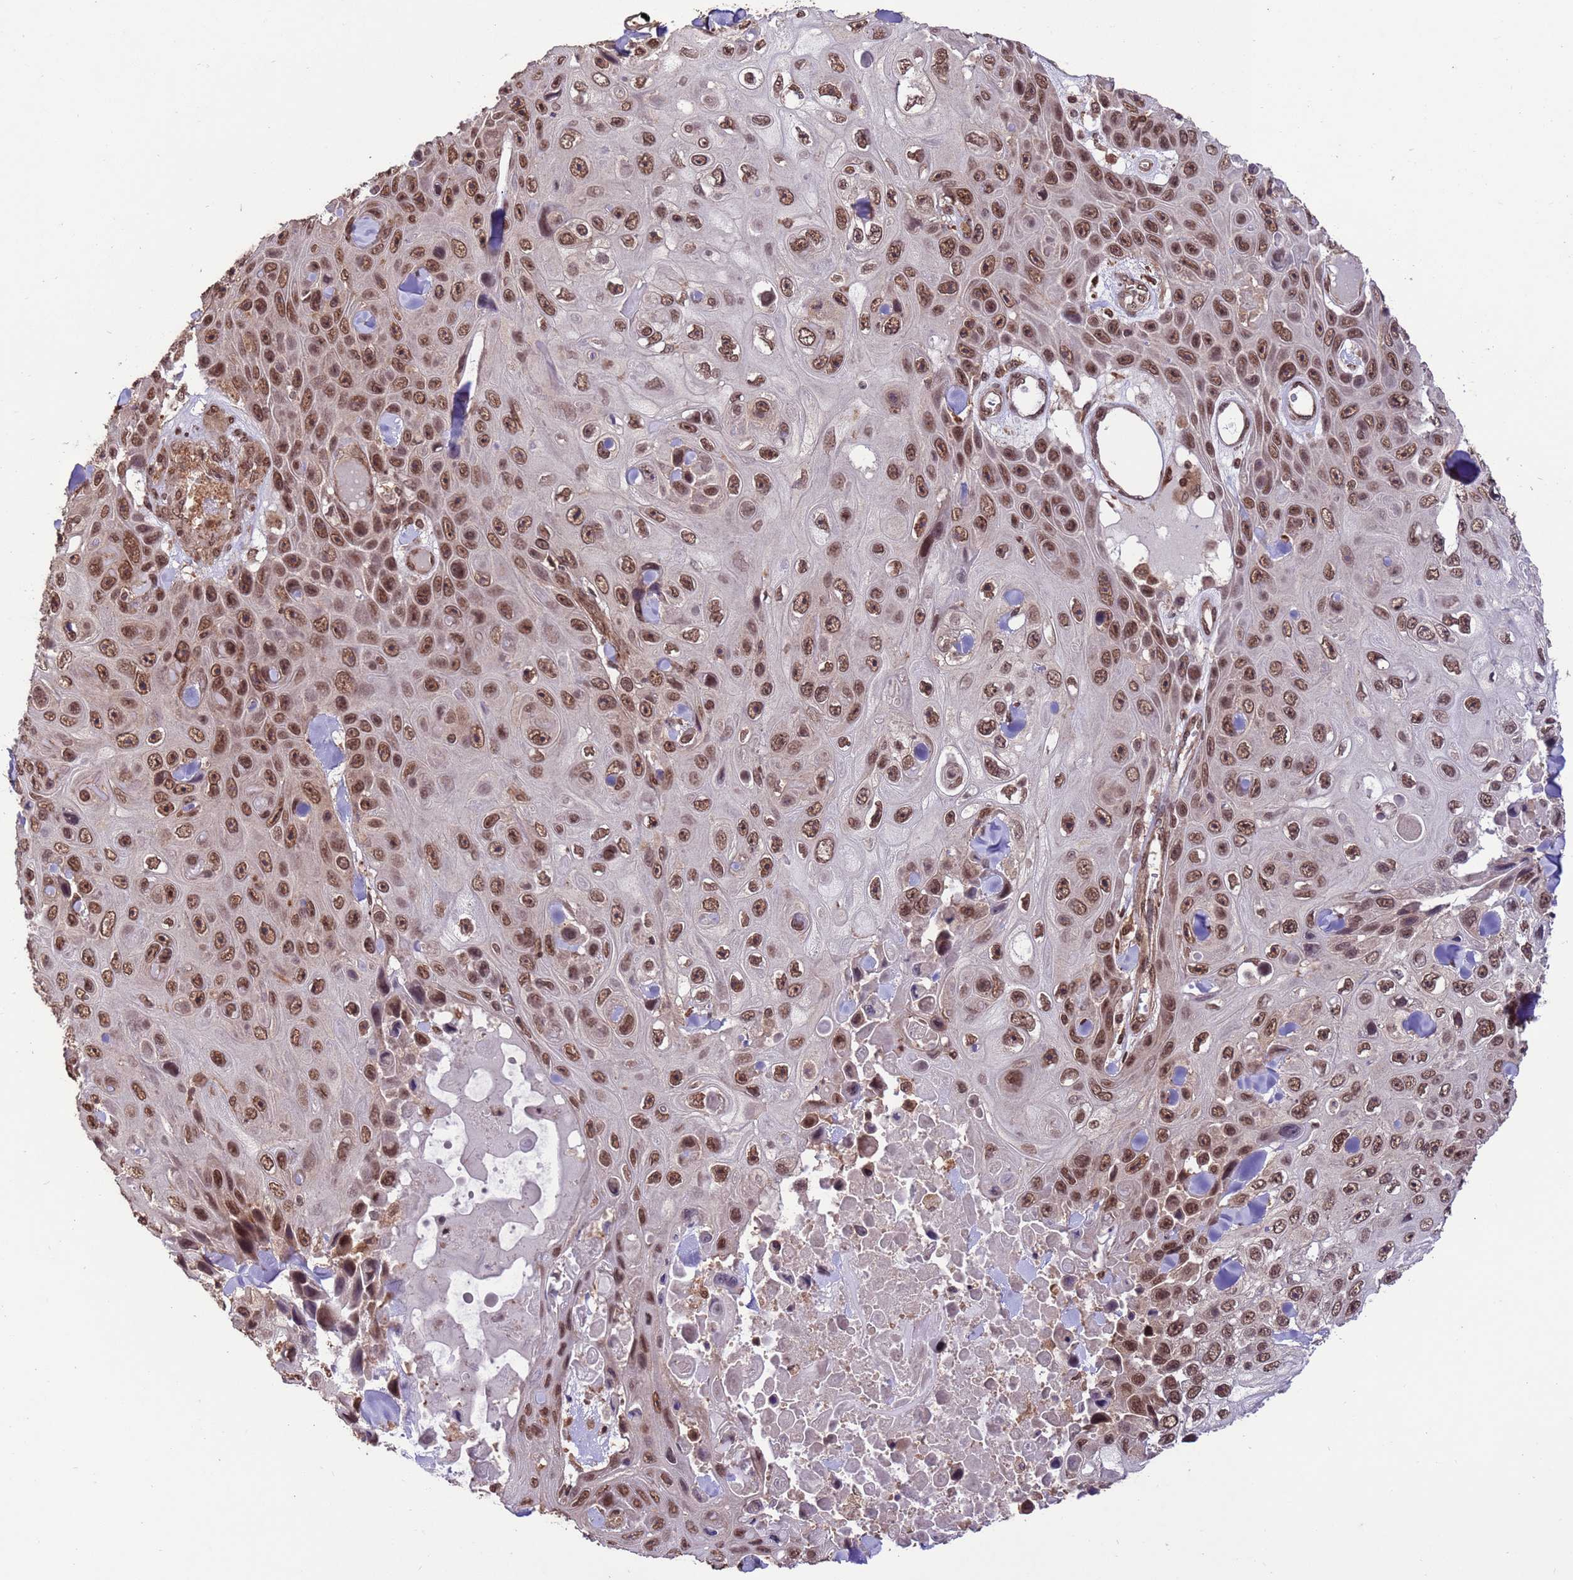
{"staining": {"intensity": "moderate", "quantity": ">75%", "location": "nuclear"}, "tissue": "skin cancer", "cell_type": "Tumor cells", "image_type": "cancer", "snomed": [{"axis": "morphology", "description": "Squamous cell carcinoma, NOS"}, {"axis": "topography", "description": "Skin"}], "caption": "The immunohistochemical stain highlights moderate nuclear positivity in tumor cells of skin cancer tissue.", "gene": "VSTM4", "patient": {"sex": "male", "age": 82}}